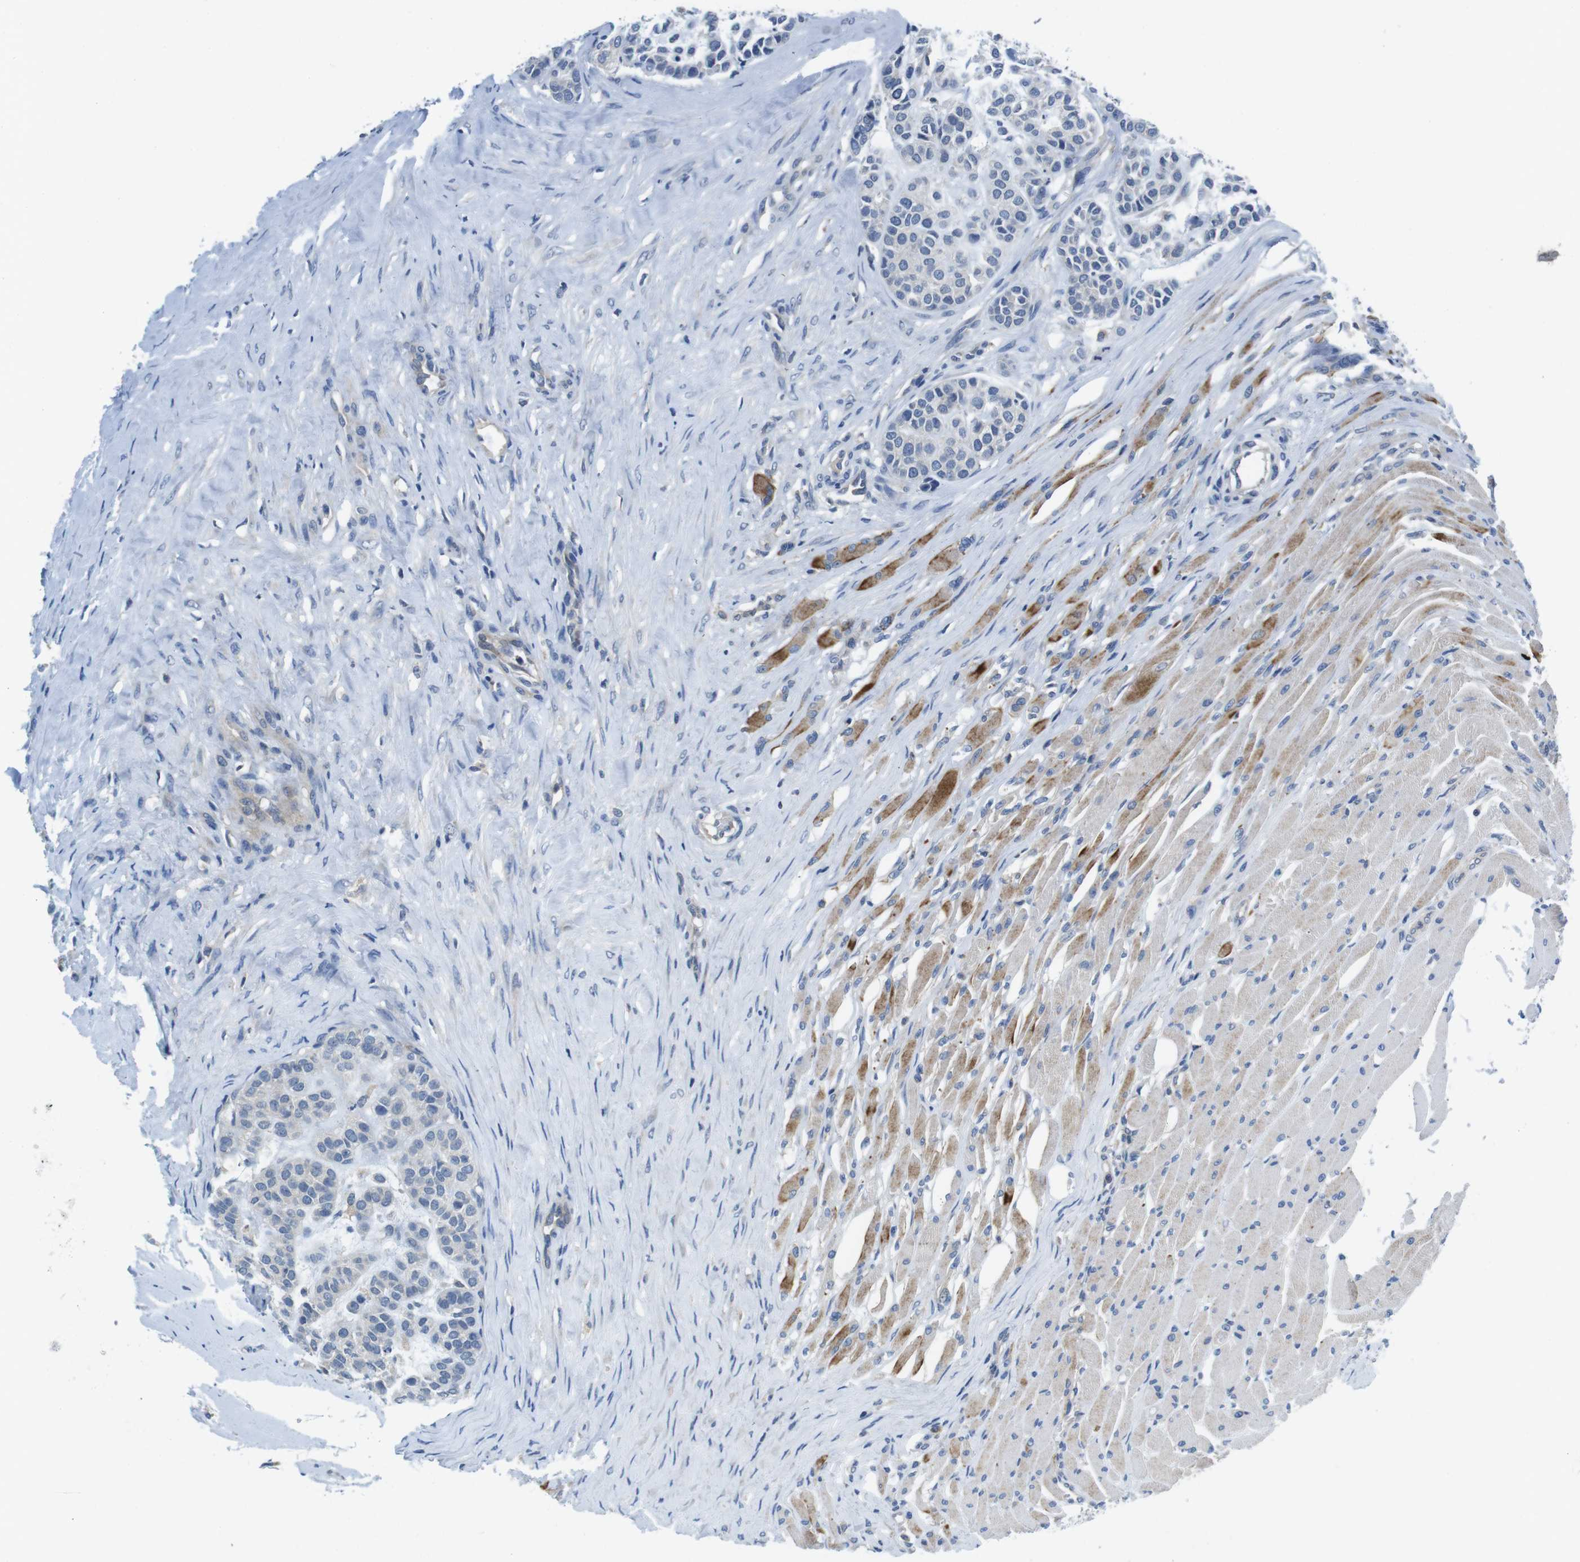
{"staining": {"intensity": "negative", "quantity": "none", "location": "none"}, "tissue": "head and neck cancer", "cell_type": "Tumor cells", "image_type": "cancer", "snomed": [{"axis": "morphology", "description": "Adenocarcinoma, NOS"}, {"axis": "morphology", "description": "Adenoma, NOS"}, {"axis": "topography", "description": "Head-Neck"}], "caption": "Histopathology image shows no protein expression in tumor cells of head and neck adenoma tissue. (Stains: DAB immunohistochemistry with hematoxylin counter stain, Microscopy: brightfield microscopy at high magnification).", "gene": "PIK3CD", "patient": {"sex": "female", "age": 55}}